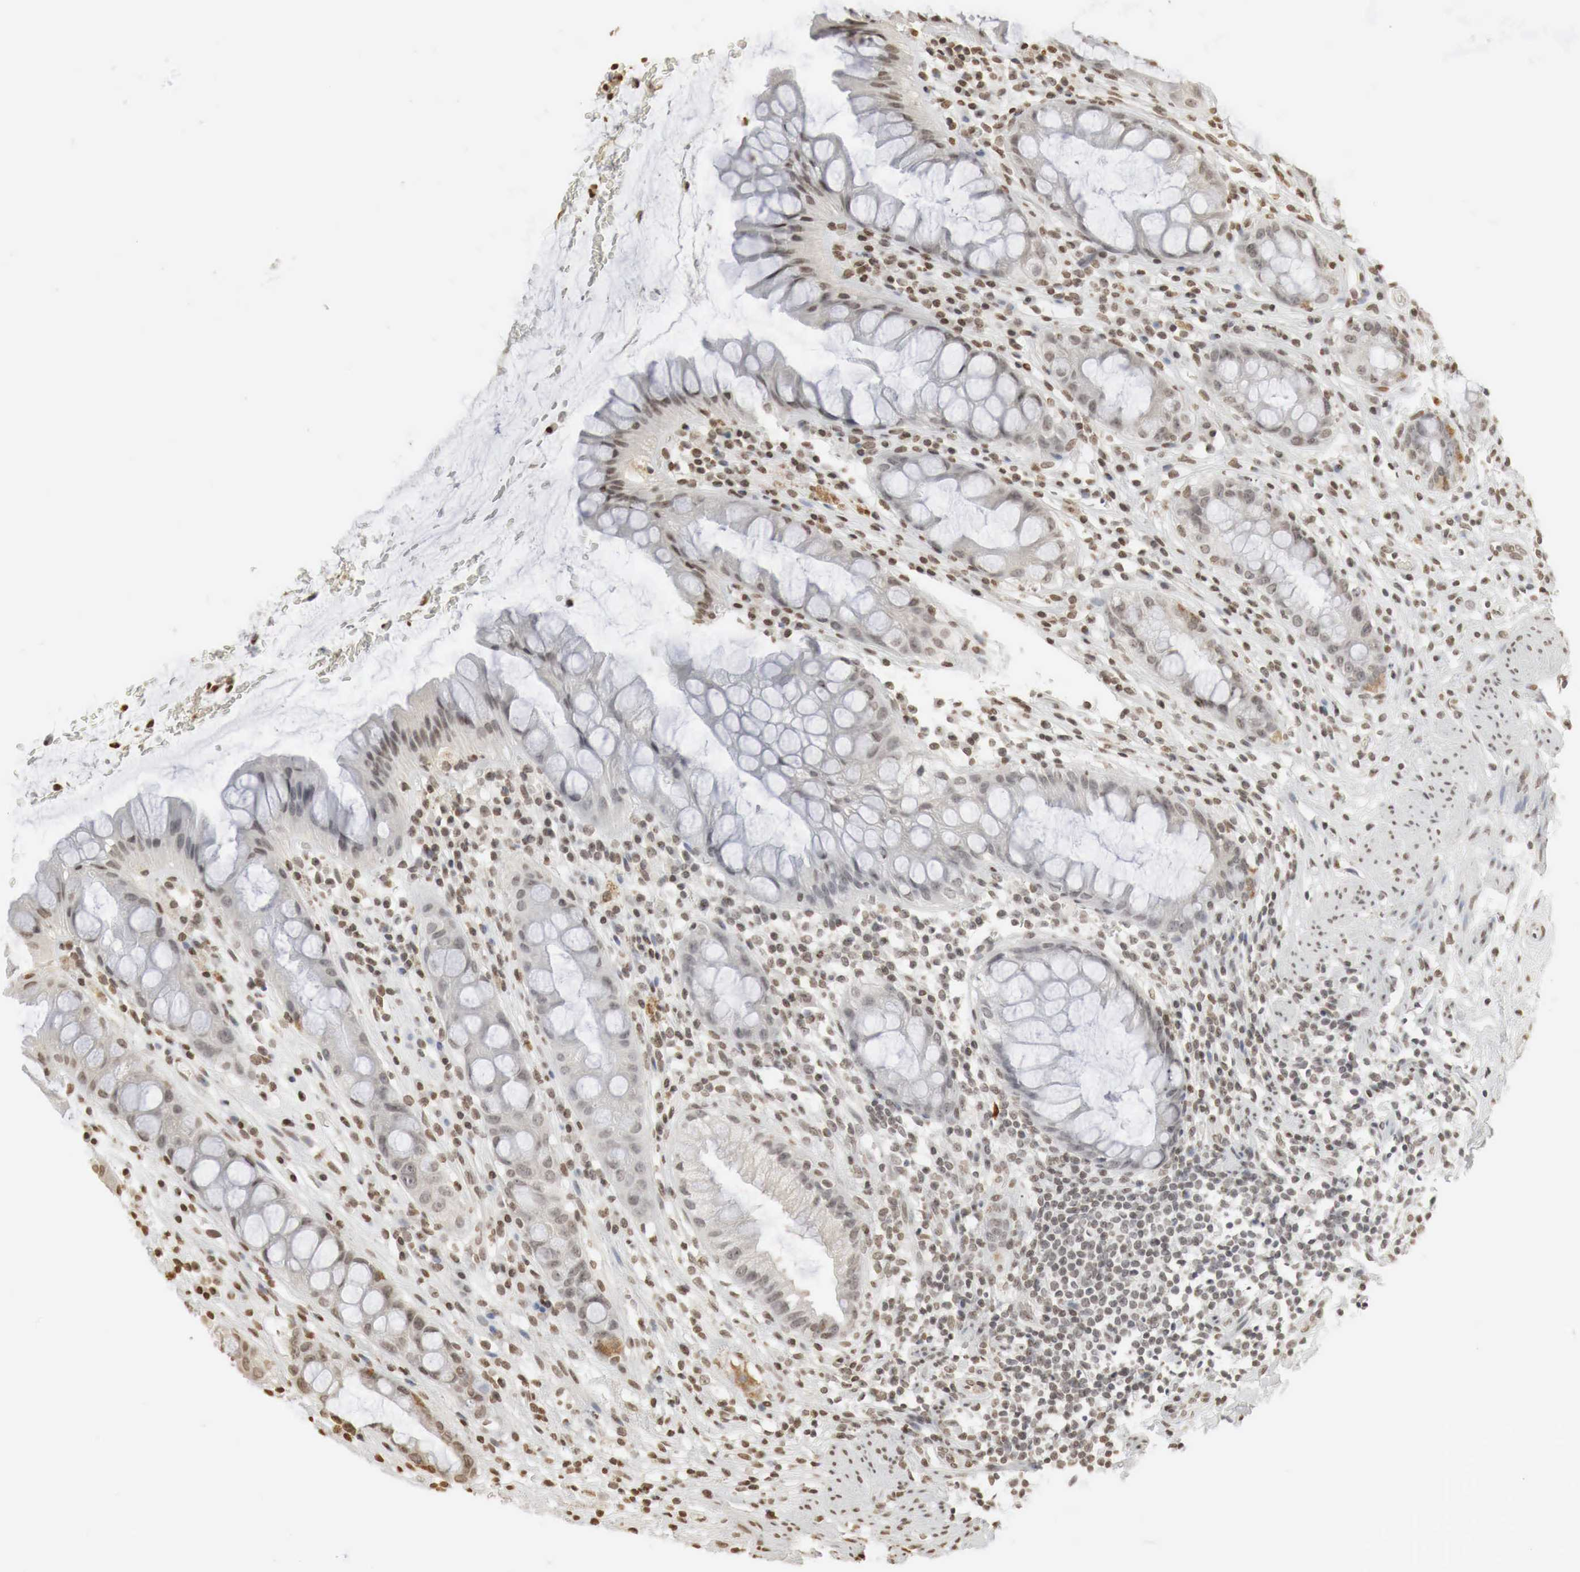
{"staining": {"intensity": "weak", "quantity": "25%-75%", "location": "cytoplasmic/membranous,nuclear"}, "tissue": "rectum", "cell_type": "Glandular cells", "image_type": "normal", "snomed": [{"axis": "morphology", "description": "Normal tissue, NOS"}, {"axis": "topography", "description": "Rectum"}], "caption": "Immunohistochemistry of benign human rectum displays low levels of weak cytoplasmic/membranous,nuclear staining in about 25%-75% of glandular cells. (IHC, brightfield microscopy, high magnification).", "gene": "ERBB4", "patient": {"sex": "male", "age": 65}}